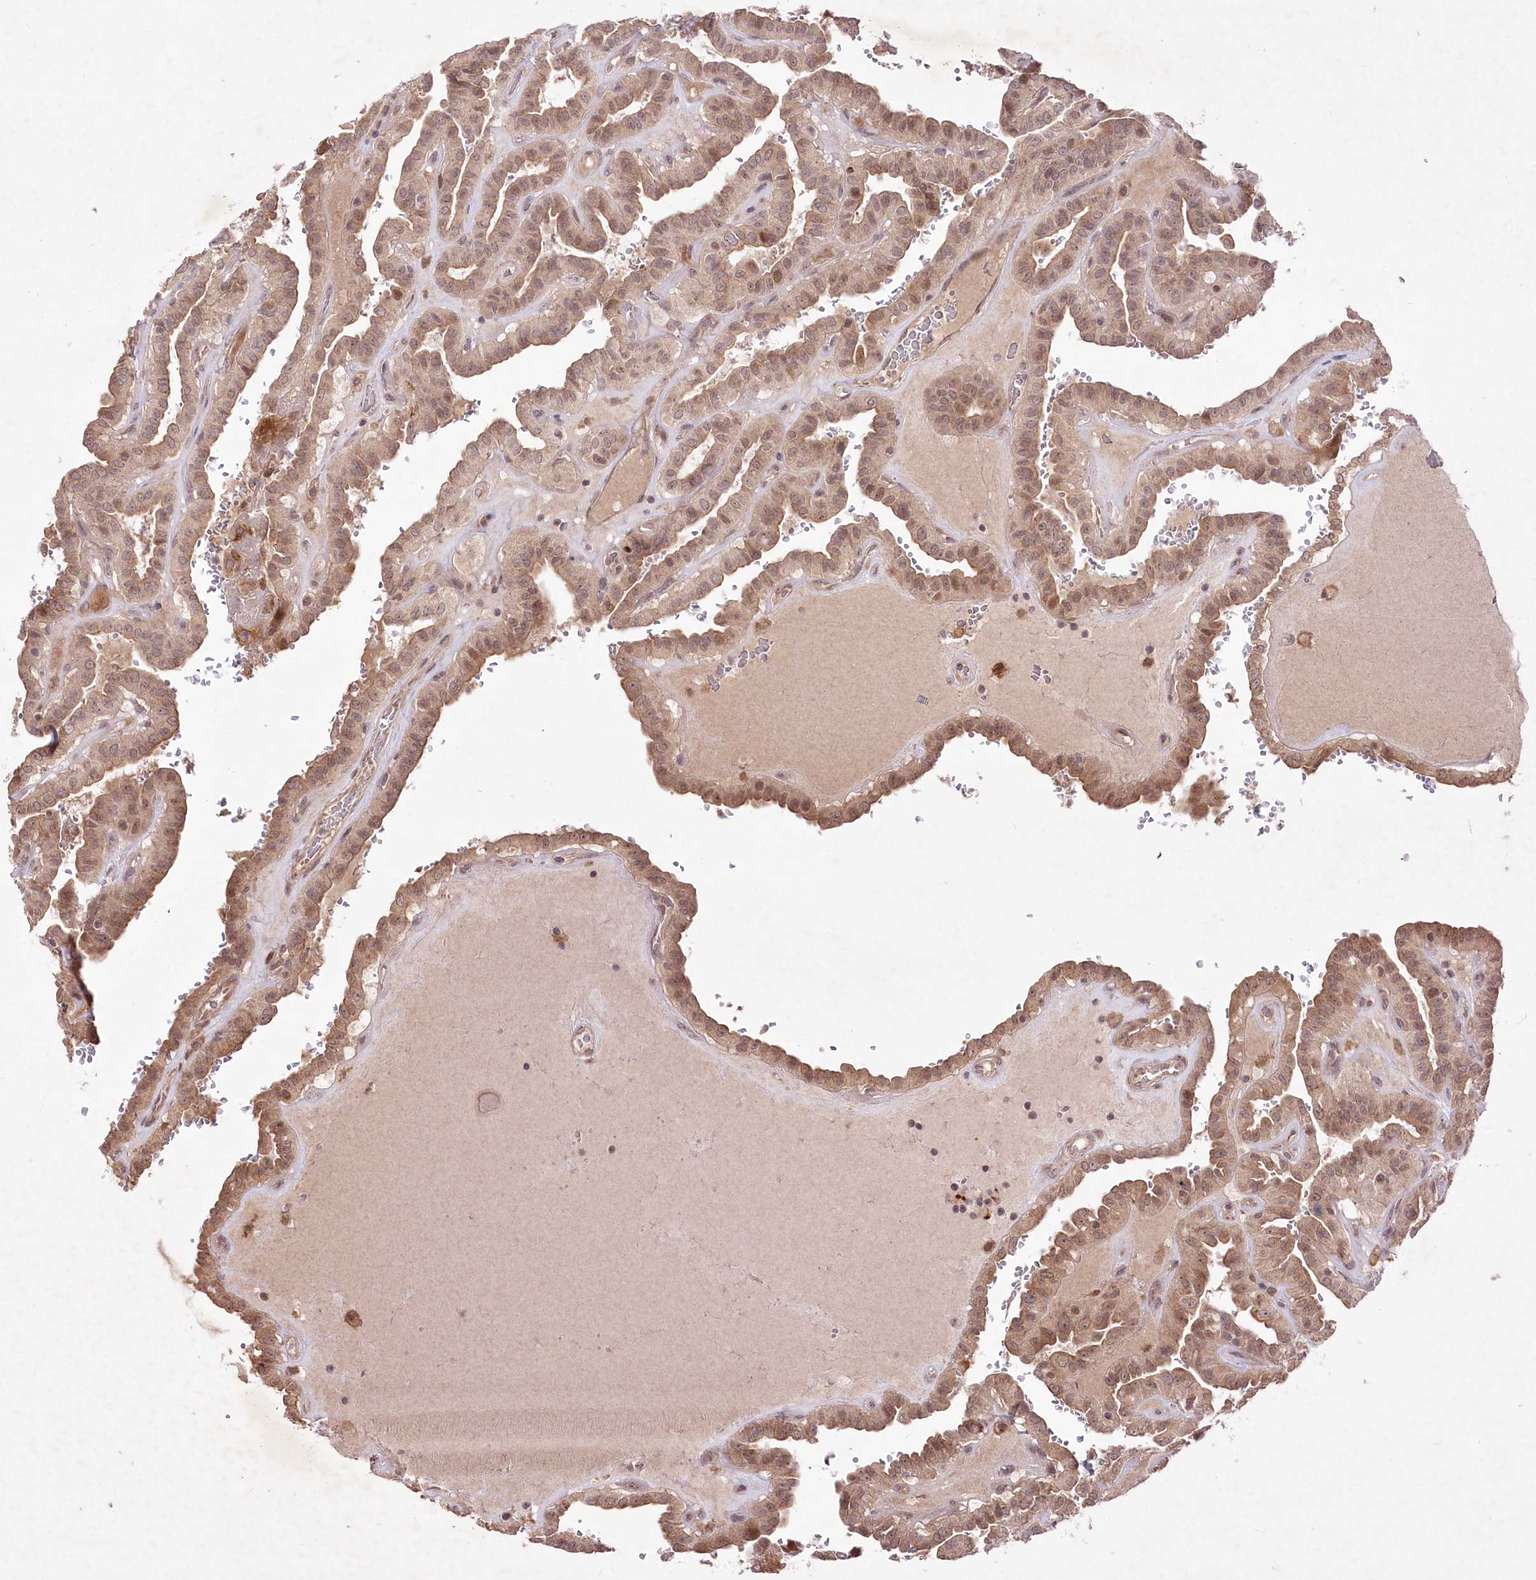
{"staining": {"intensity": "moderate", "quantity": ">75%", "location": "cytoplasmic/membranous,nuclear"}, "tissue": "thyroid cancer", "cell_type": "Tumor cells", "image_type": "cancer", "snomed": [{"axis": "morphology", "description": "Papillary adenocarcinoma, NOS"}, {"axis": "topography", "description": "Thyroid gland"}], "caption": "DAB (3,3'-diaminobenzidine) immunohistochemical staining of thyroid cancer (papillary adenocarcinoma) demonstrates moderate cytoplasmic/membranous and nuclear protein staining in approximately >75% of tumor cells.", "gene": "HELT", "patient": {"sex": "male", "age": 77}}